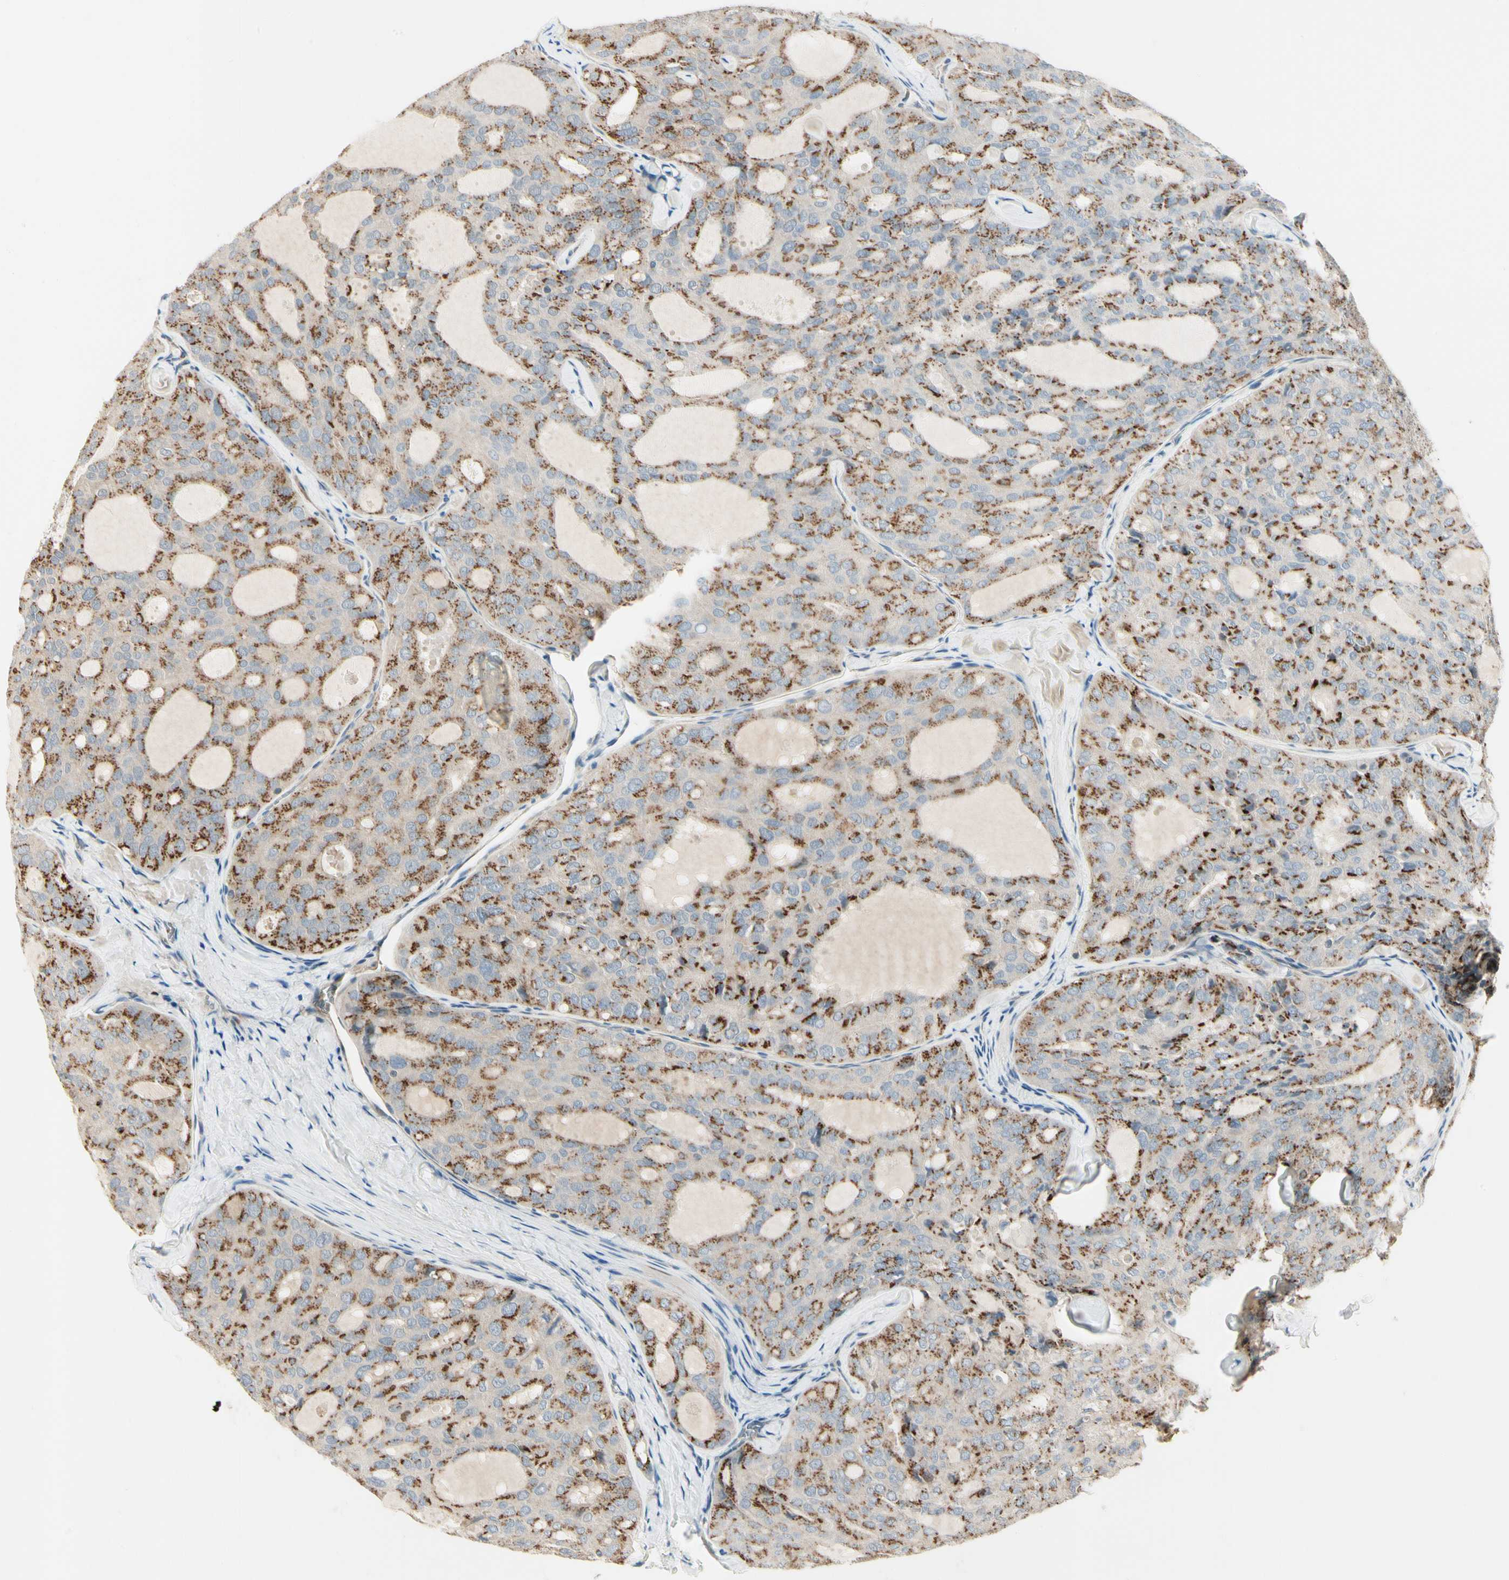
{"staining": {"intensity": "strong", "quantity": "25%-75%", "location": "cytoplasmic/membranous"}, "tissue": "thyroid cancer", "cell_type": "Tumor cells", "image_type": "cancer", "snomed": [{"axis": "morphology", "description": "Follicular adenoma carcinoma, NOS"}, {"axis": "topography", "description": "Thyroid gland"}], "caption": "Thyroid cancer (follicular adenoma carcinoma) was stained to show a protein in brown. There is high levels of strong cytoplasmic/membranous expression in about 25%-75% of tumor cells. The protein of interest is stained brown, and the nuclei are stained in blue (DAB (3,3'-diaminobenzidine) IHC with brightfield microscopy, high magnification).", "gene": "ABCA3", "patient": {"sex": "male", "age": 75}}